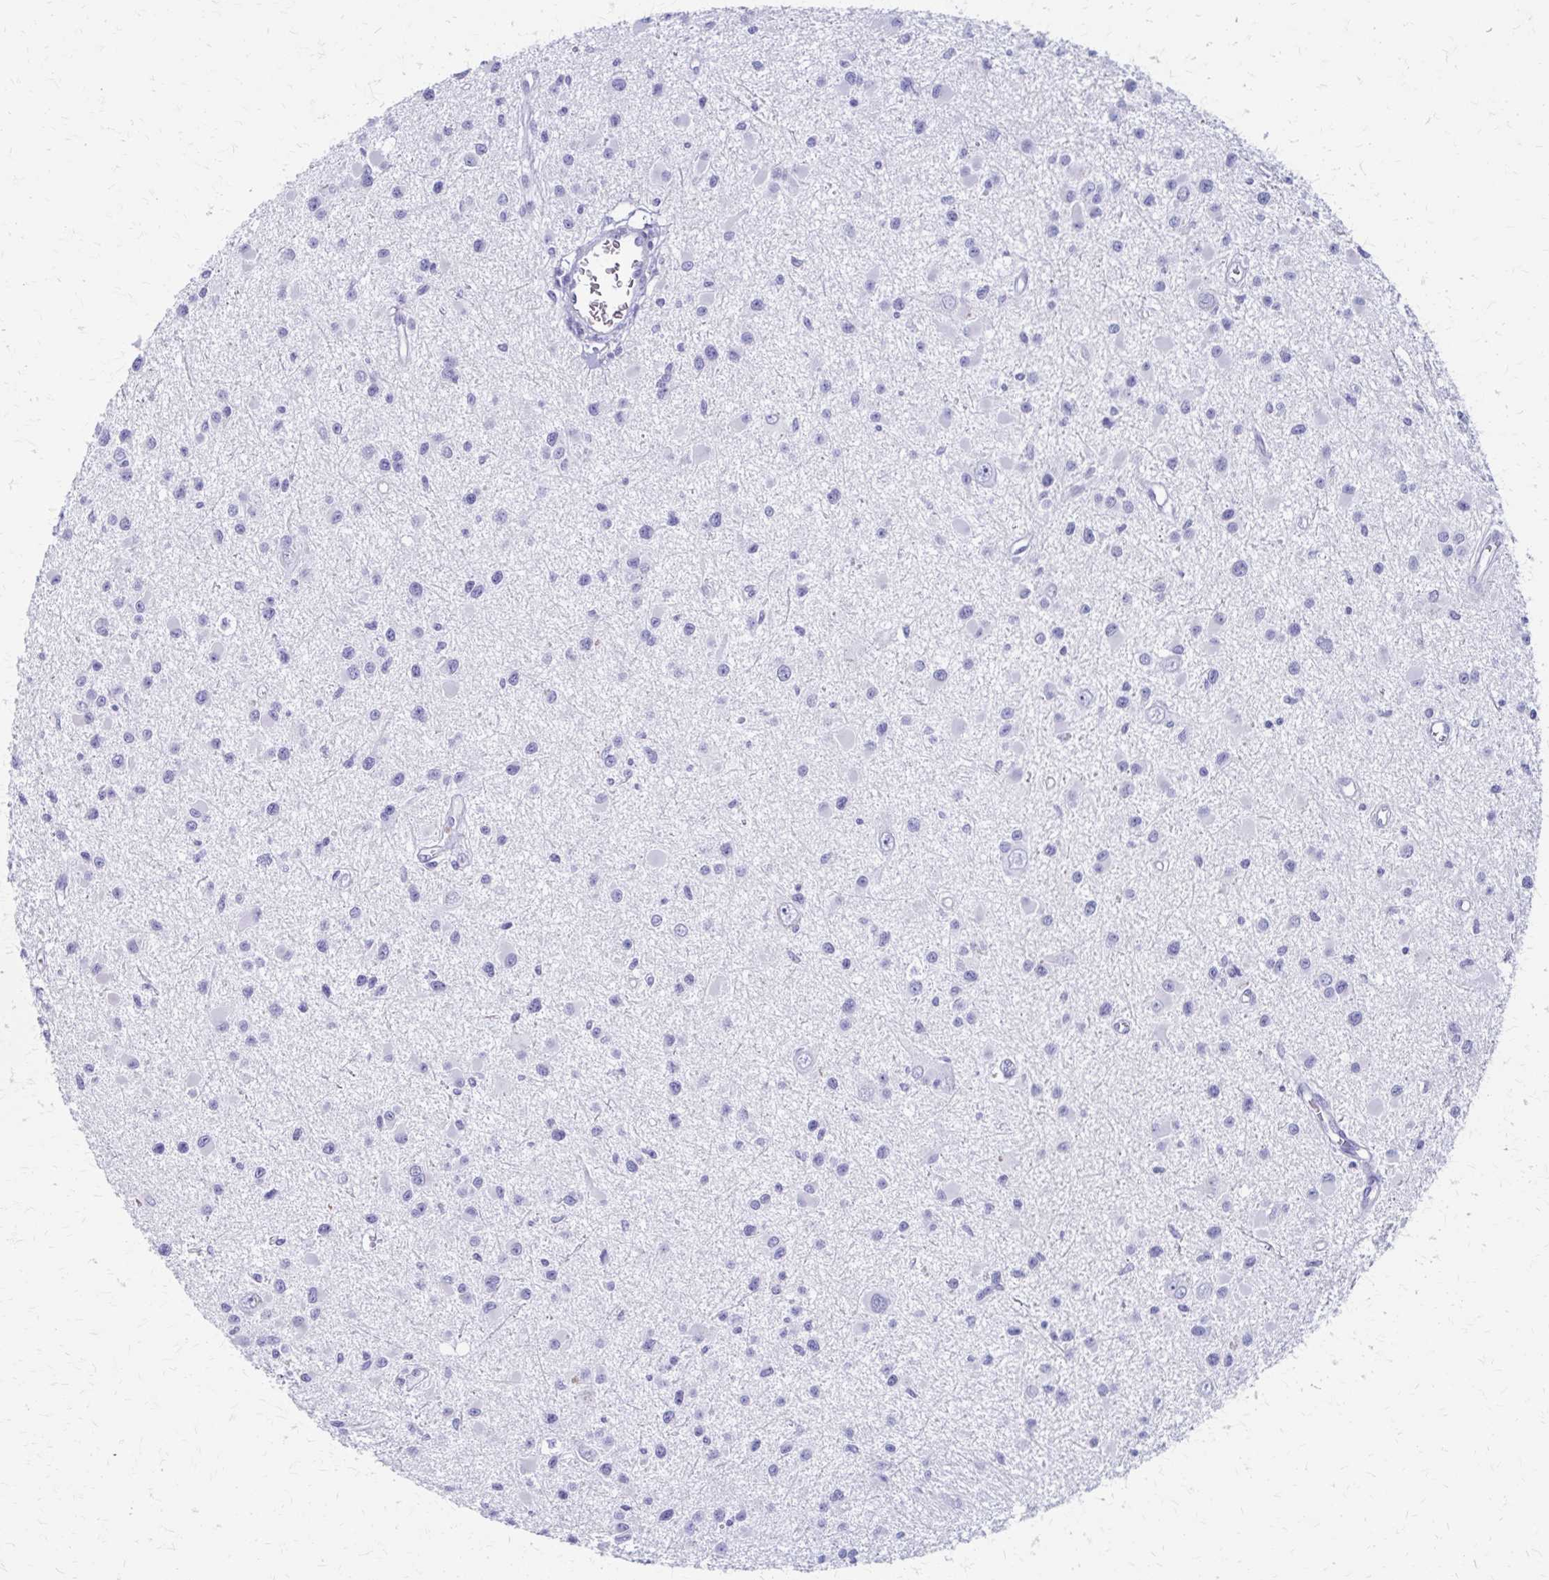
{"staining": {"intensity": "negative", "quantity": "none", "location": "none"}, "tissue": "glioma", "cell_type": "Tumor cells", "image_type": "cancer", "snomed": [{"axis": "morphology", "description": "Glioma, malignant, High grade"}, {"axis": "topography", "description": "Brain"}], "caption": "This is an immunohistochemistry image of glioma. There is no positivity in tumor cells.", "gene": "ZSCAN5B", "patient": {"sex": "male", "age": 54}}